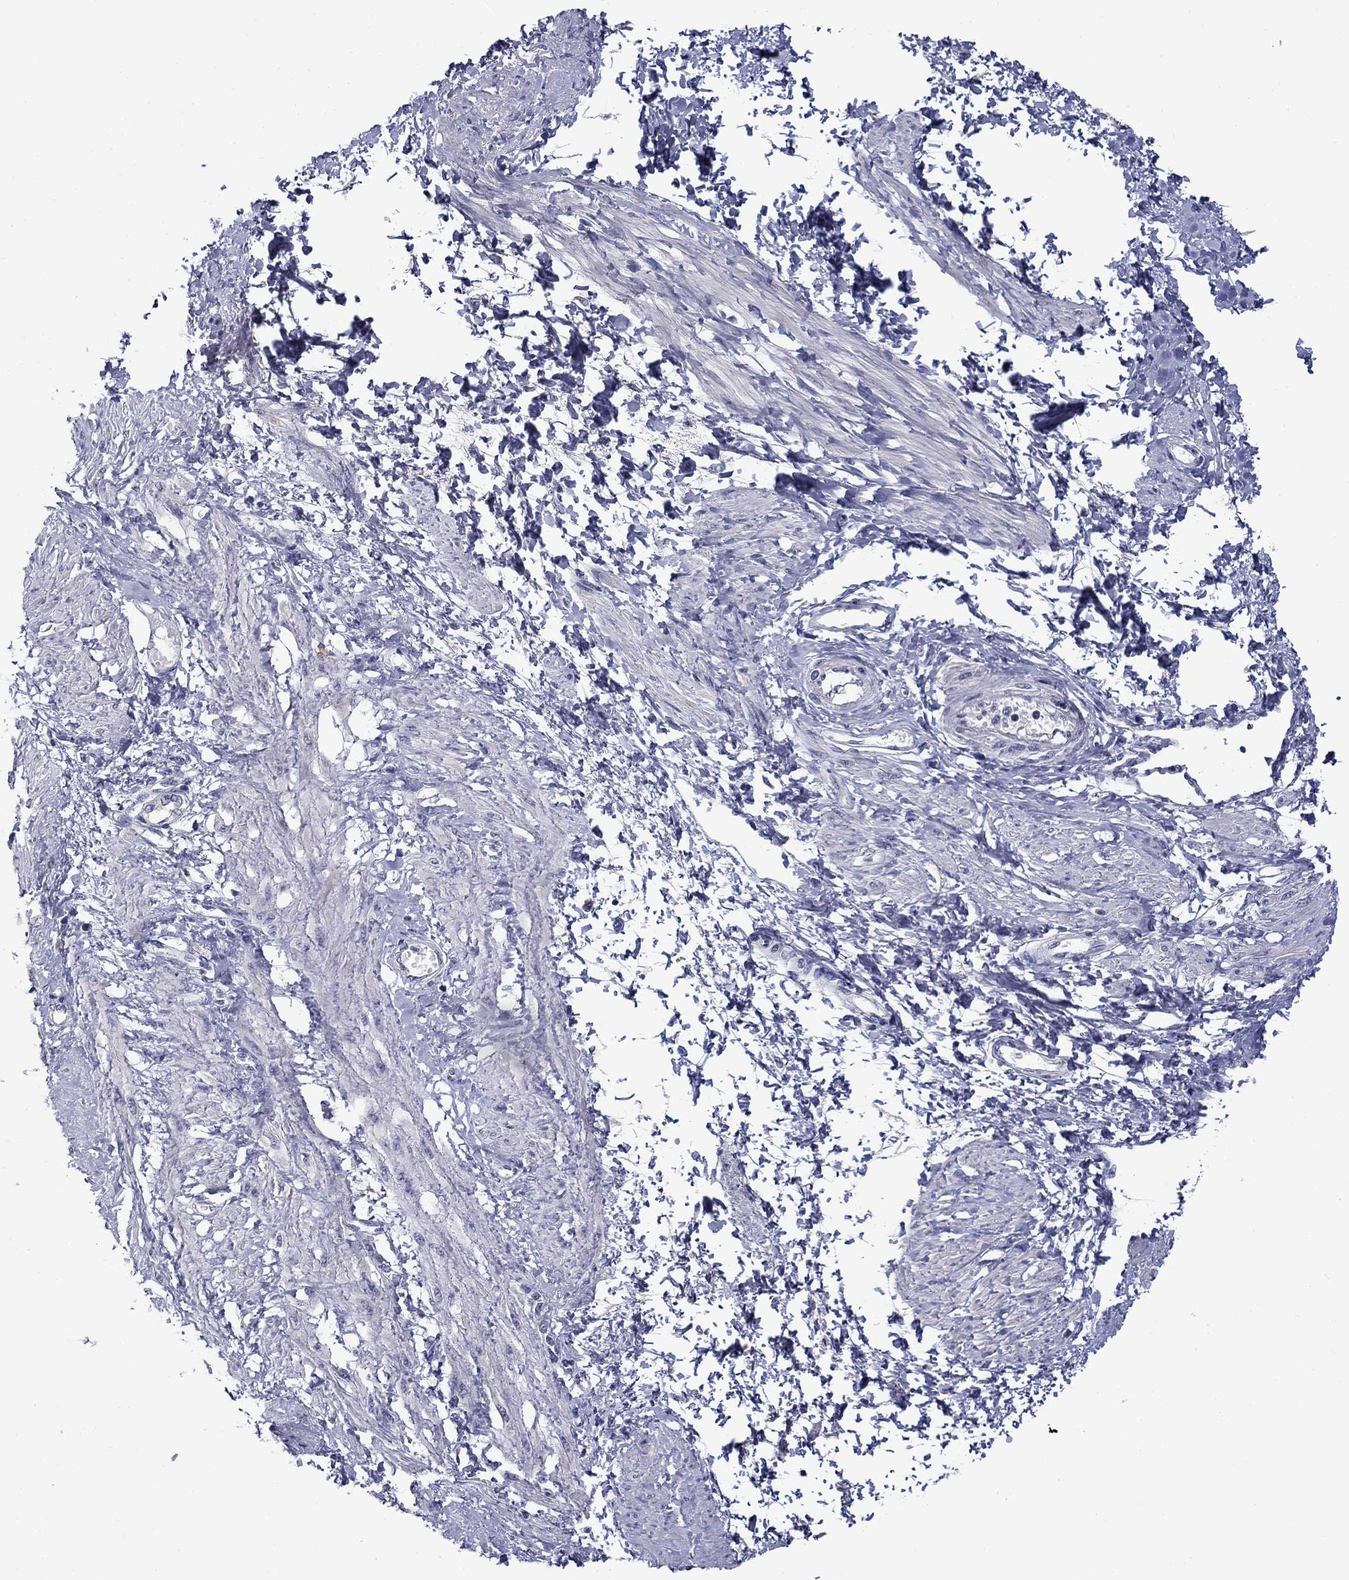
{"staining": {"intensity": "negative", "quantity": "none", "location": "none"}, "tissue": "smooth muscle", "cell_type": "Smooth muscle cells", "image_type": "normal", "snomed": [{"axis": "morphology", "description": "Normal tissue, NOS"}, {"axis": "topography", "description": "Smooth muscle"}, {"axis": "topography", "description": "Uterus"}], "caption": "A high-resolution photomicrograph shows immunohistochemistry staining of normal smooth muscle, which reveals no significant staining in smooth muscle cells. The staining was performed using DAB to visualize the protein expression in brown, while the nuclei were stained in blue with hematoxylin (Magnification: 20x).", "gene": "SPATA7", "patient": {"sex": "female", "age": 39}}